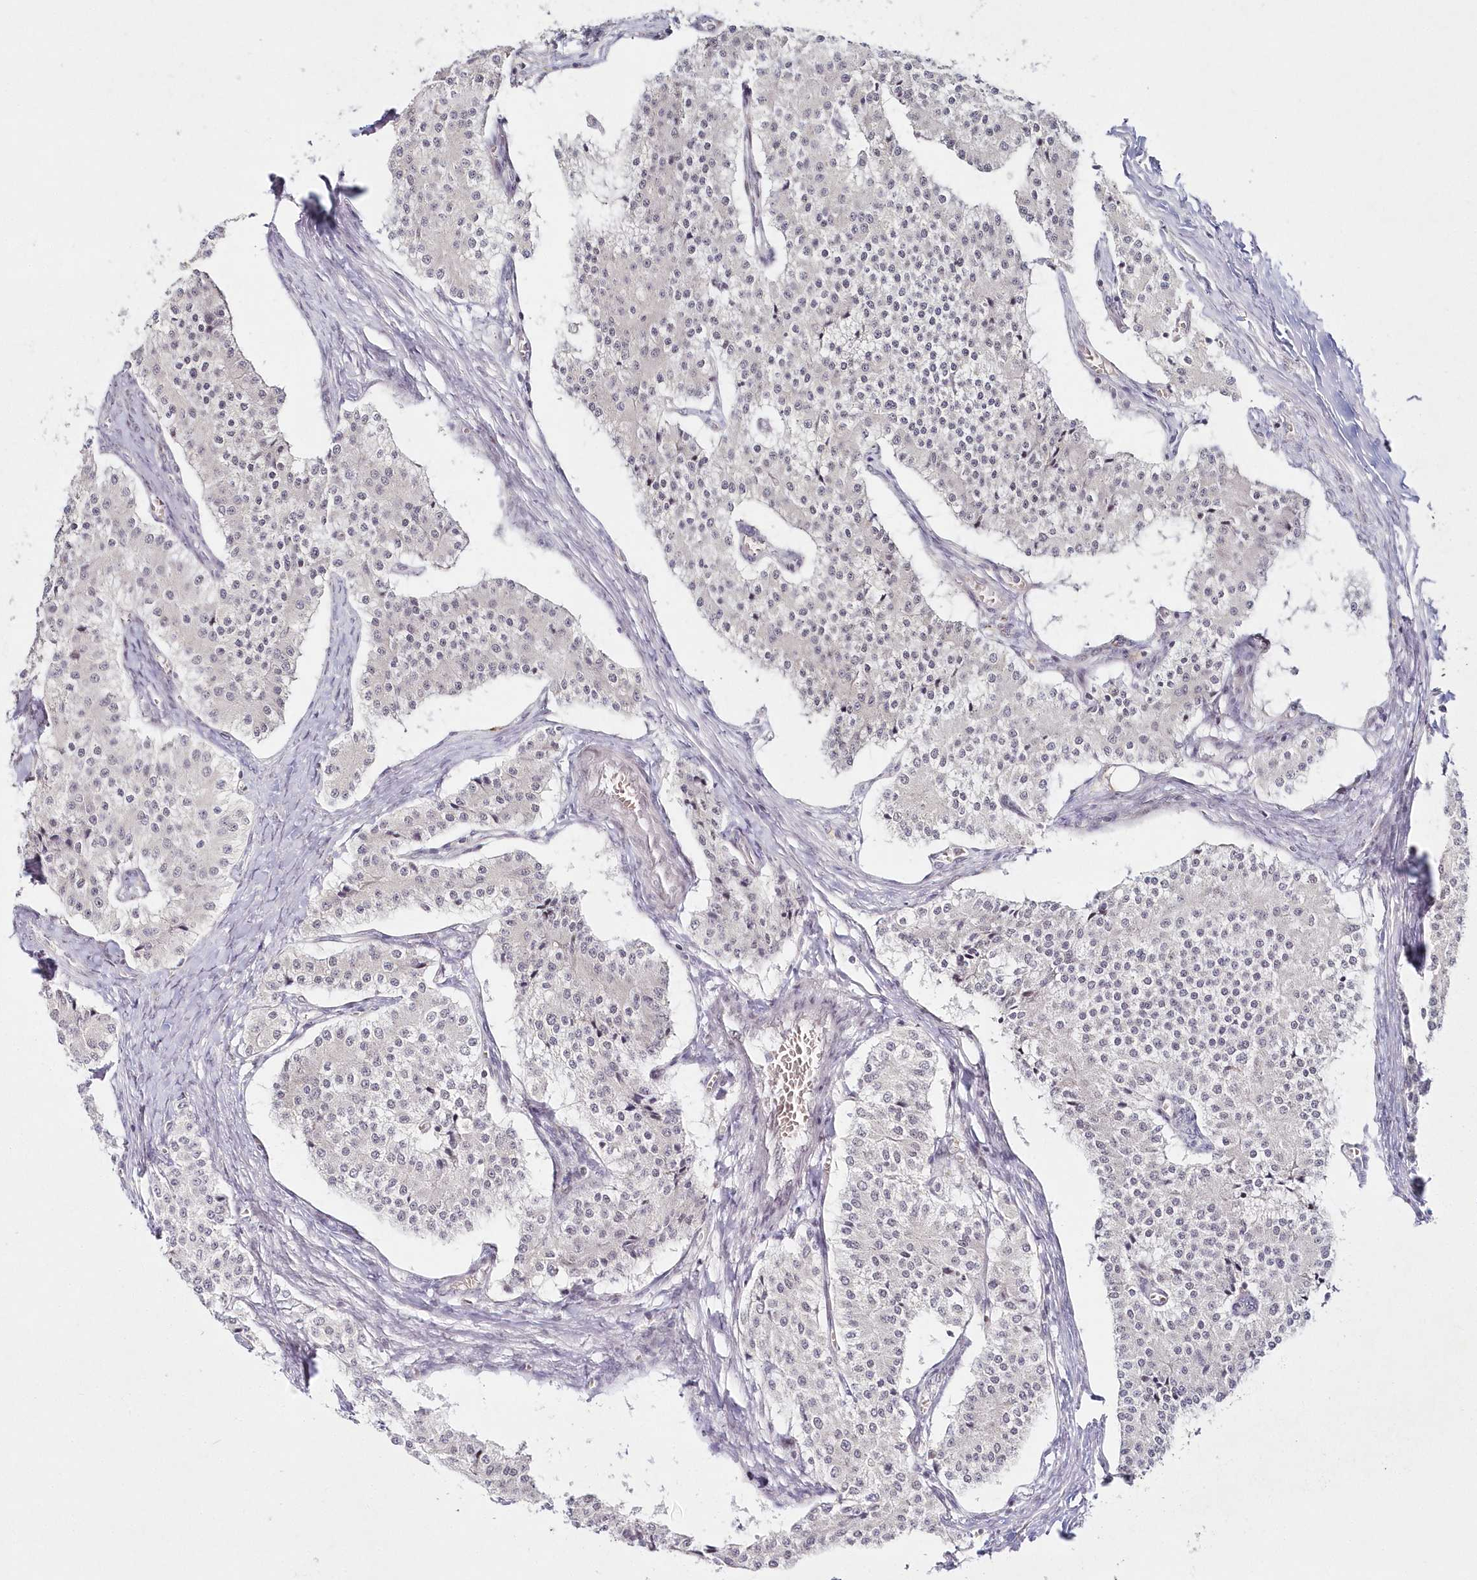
{"staining": {"intensity": "negative", "quantity": "none", "location": "none"}, "tissue": "carcinoid", "cell_type": "Tumor cells", "image_type": "cancer", "snomed": [{"axis": "morphology", "description": "Carcinoid, malignant, NOS"}, {"axis": "topography", "description": "Colon"}], "caption": "DAB (3,3'-diaminobenzidine) immunohistochemical staining of carcinoid reveals no significant expression in tumor cells.", "gene": "HYCC2", "patient": {"sex": "female", "age": 52}}